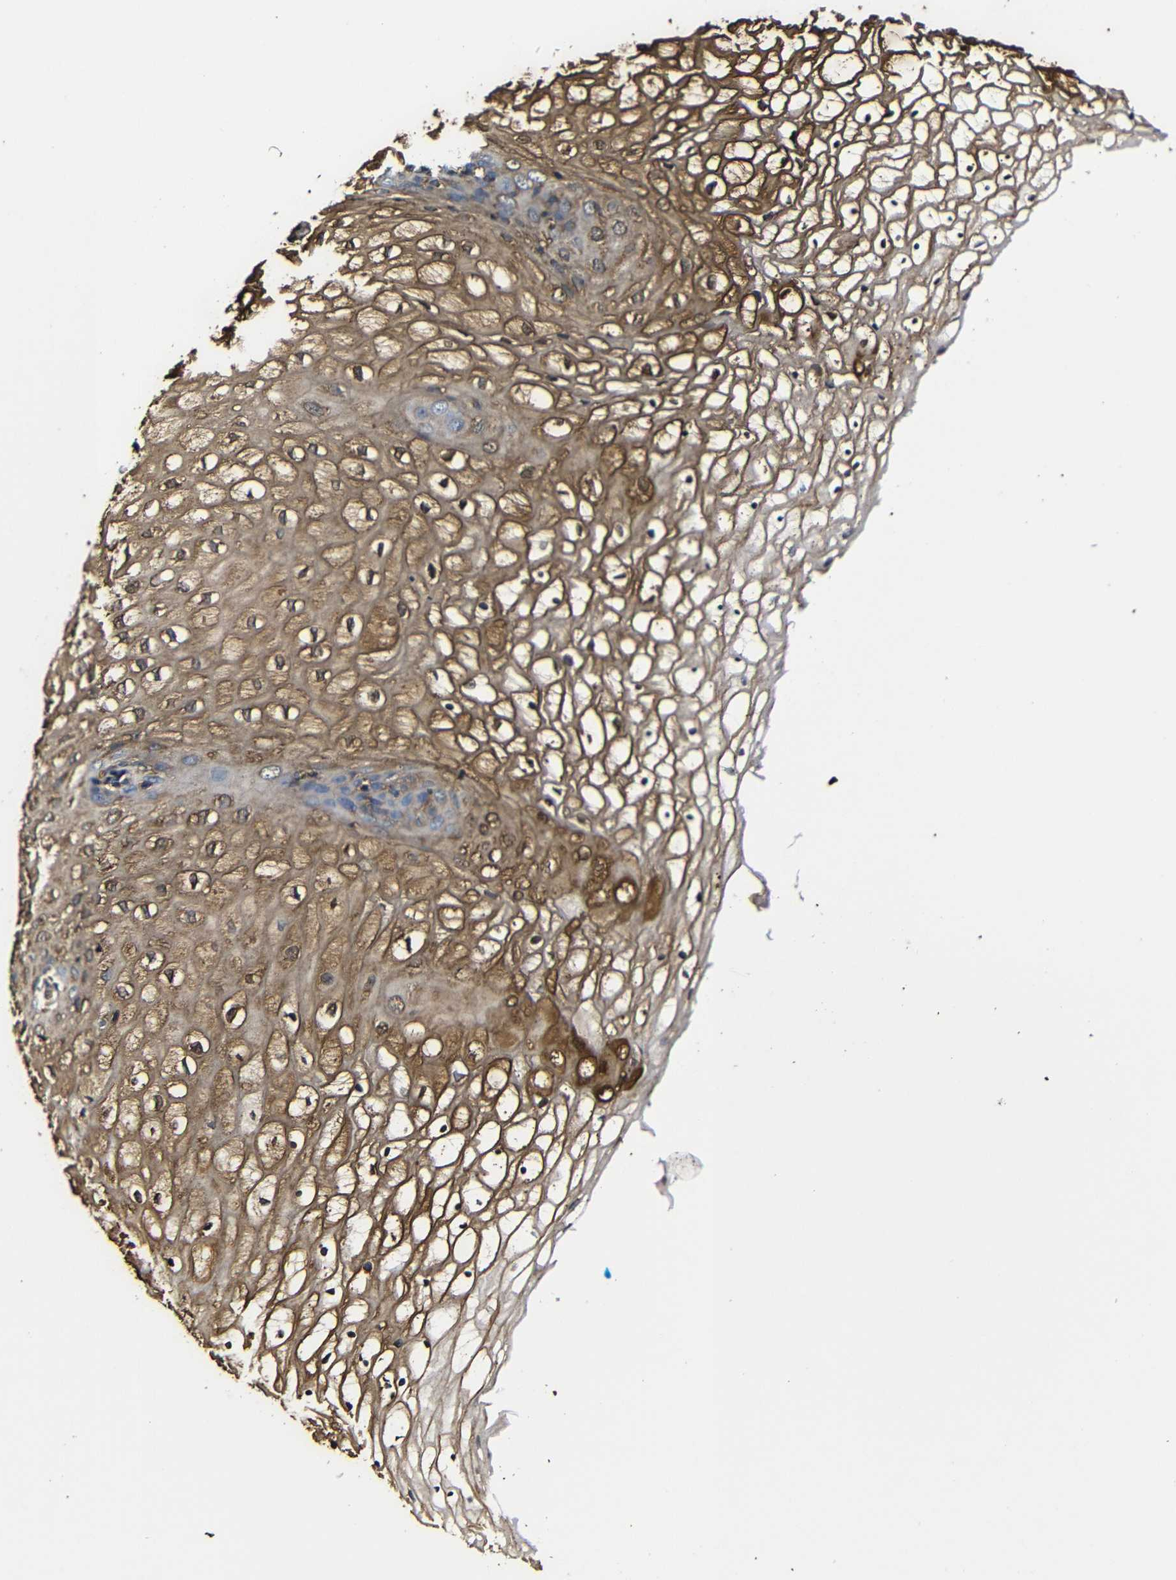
{"staining": {"intensity": "moderate", "quantity": "25%-75%", "location": "cytoplasmic/membranous"}, "tissue": "vagina", "cell_type": "Squamous epithelial cells", "image_type": "normal", "snomed": [{"axis": "morphology", "description": "Normal tissue, NOS"}, {"axis": "topography", "description": "Vagina"}], "caption": "IHC photomicrograph of benign vagina stained for a protein (brown), which demonstrates medium levels of moderate cytoplasmic/membranous staining in about 25%-75% of squamous epithelial cells.", "gene": "MSN", "patient": {"sex": "female", "age": 34}}